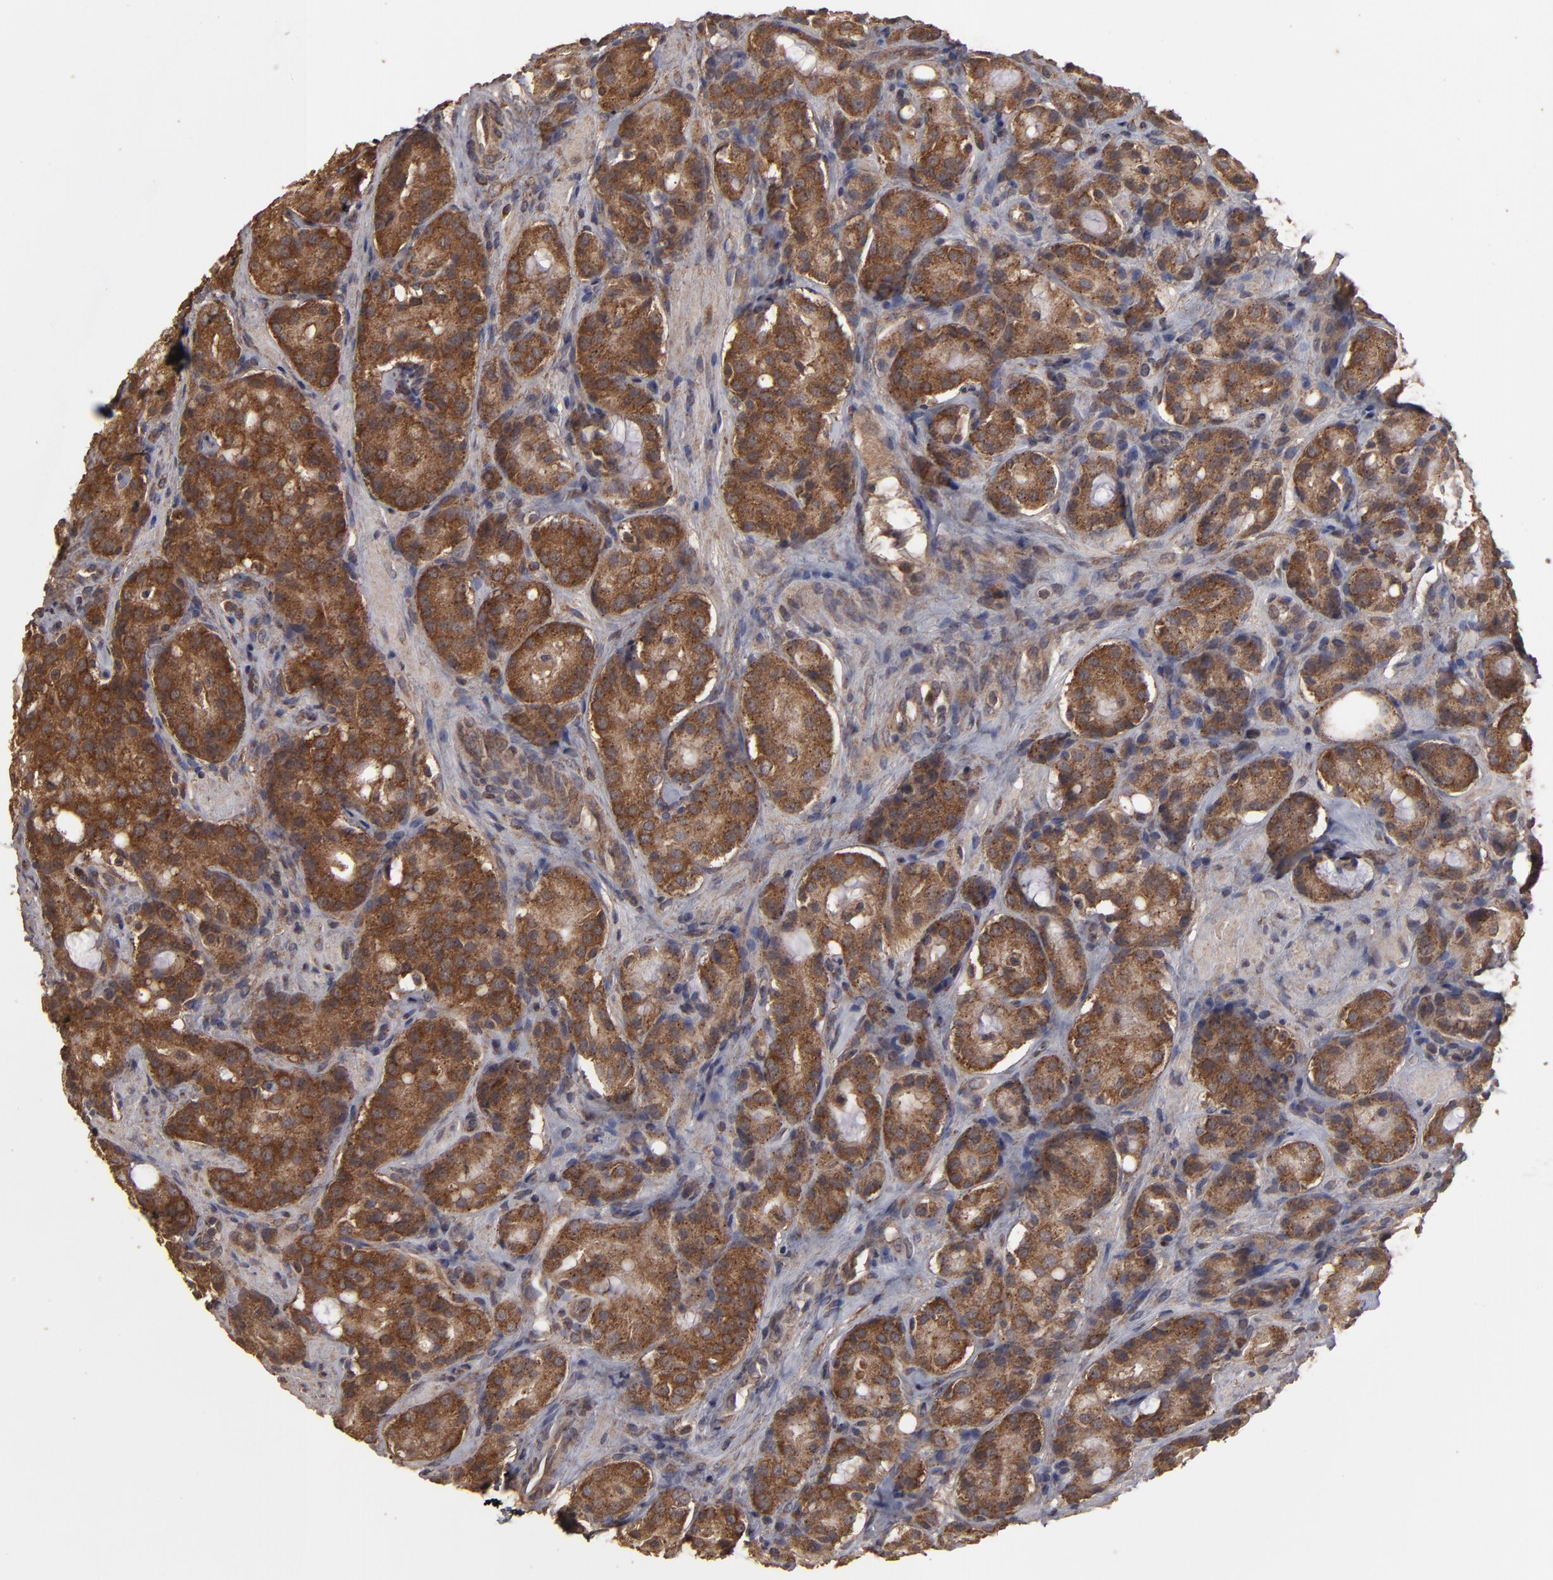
{"staining": {"intensity": "strong", "quantity": ">75%", "location": "cytoplasmic/membranous"}, "tissue": "prostate cancer", "cell_type": "Tumor cells", "image_type": "cancer", "snomed": [{"axis": "morphology", "description": "Adenocarcinoma, High grade"}, {"axis": "topography", "description": "Prostate"}], "caption": "IHC micrograph of neoplastic tissue: human prostate adenocarcinoma (high-grade) stained using immunohistochemistry reveals high levels of strong protein expression localized specifically in the cytoplasmic/membranous of tumor cells, appearing as a cytoplasmic/membranous brown color.", "gene": "MMP2", "patient": {"sex": "male", "age": 72}}